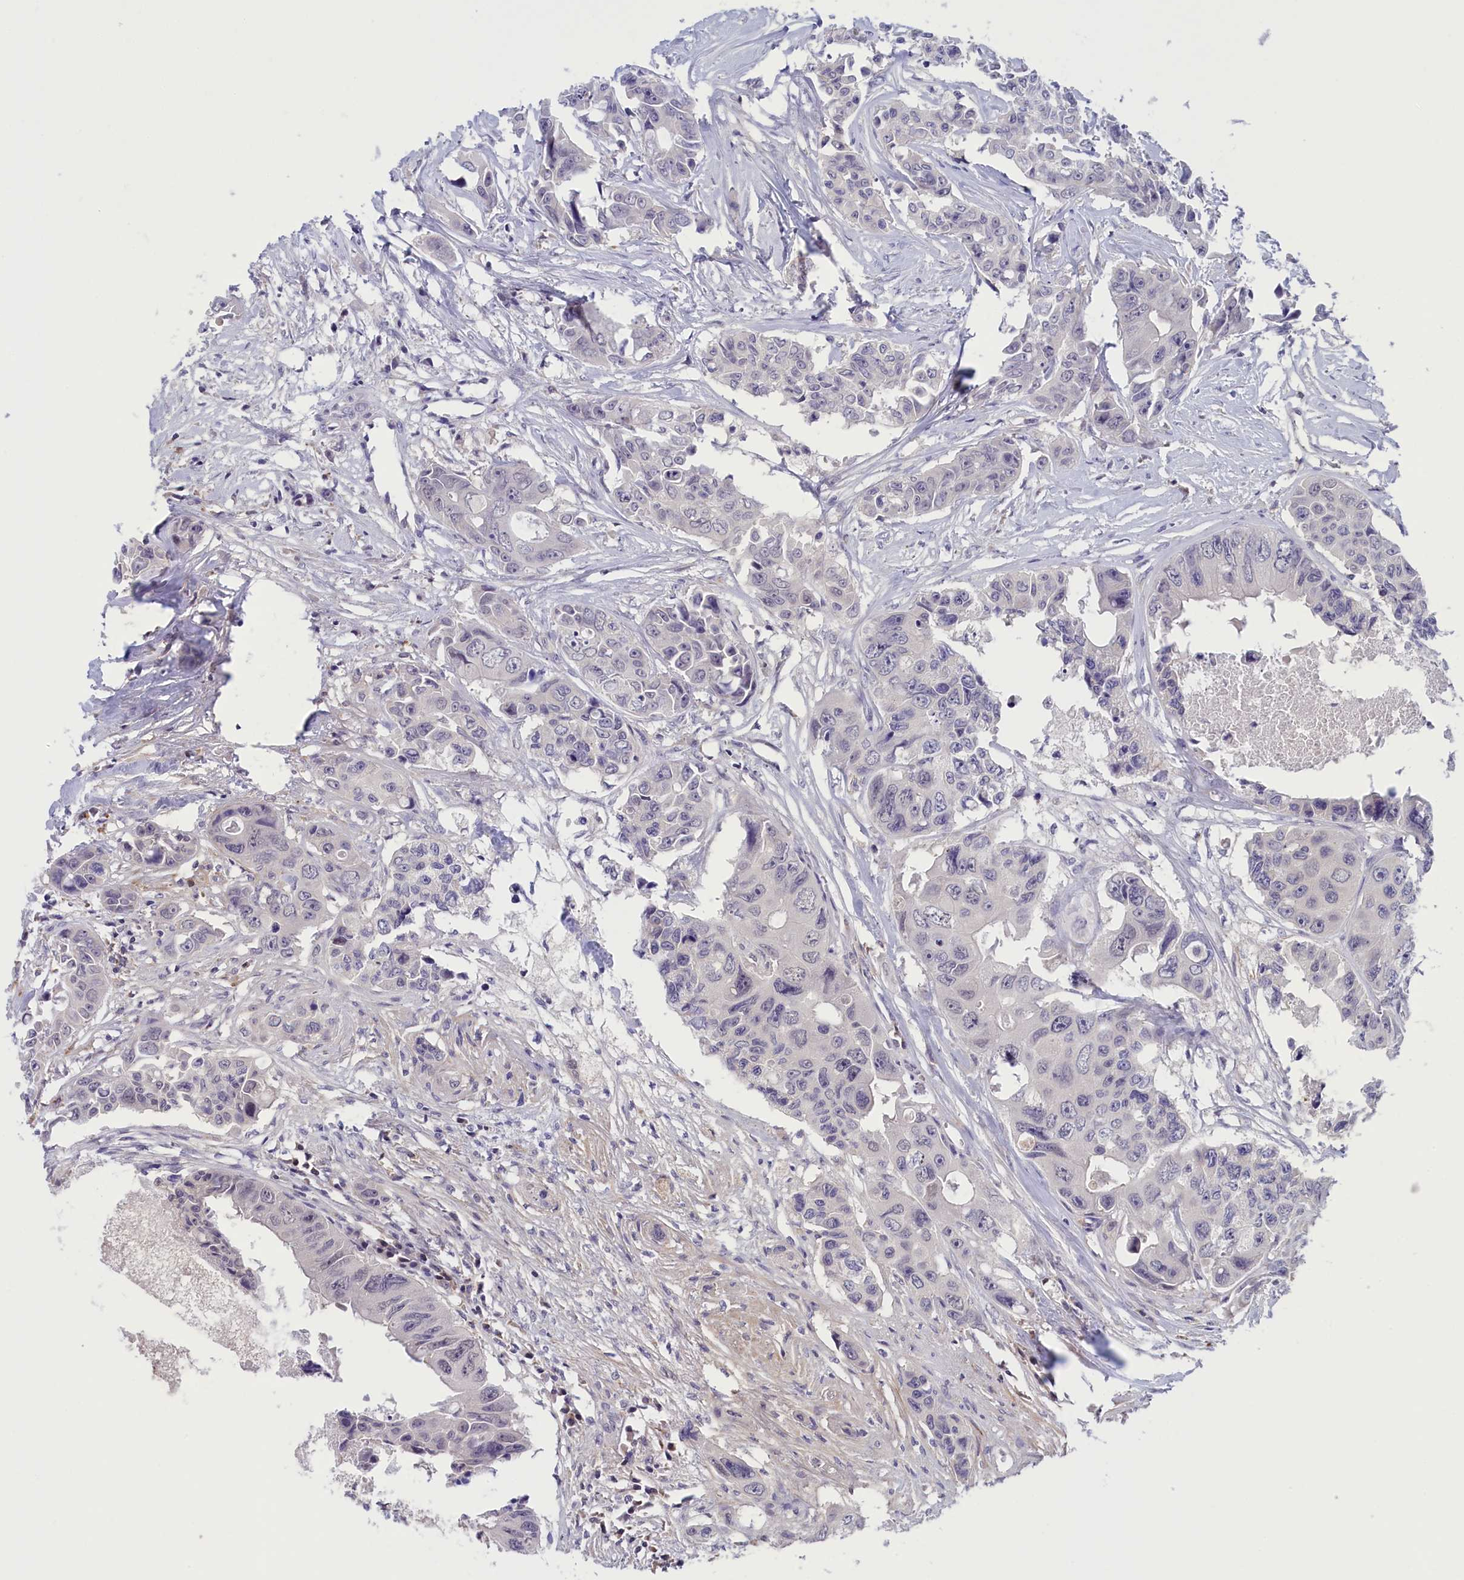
{"staining": {"intensity": "negative", "quantity": "none", "location": "none"}, "tissue": "colorectal cancer", "cell_type": "Tumor cells", "image_type": "cancer", "snomed": [{"axis": "morphology", "description": "Adenocarcinoma, NOS"}, {"axis": "topography", "description": "Rectum"}], "caption": "Micrograph shows no protein staining in tumor cells of colorectal adenocarcinoma tissue.", "gene": "STYX", "patient": {"sex": "male", "age": 87}}